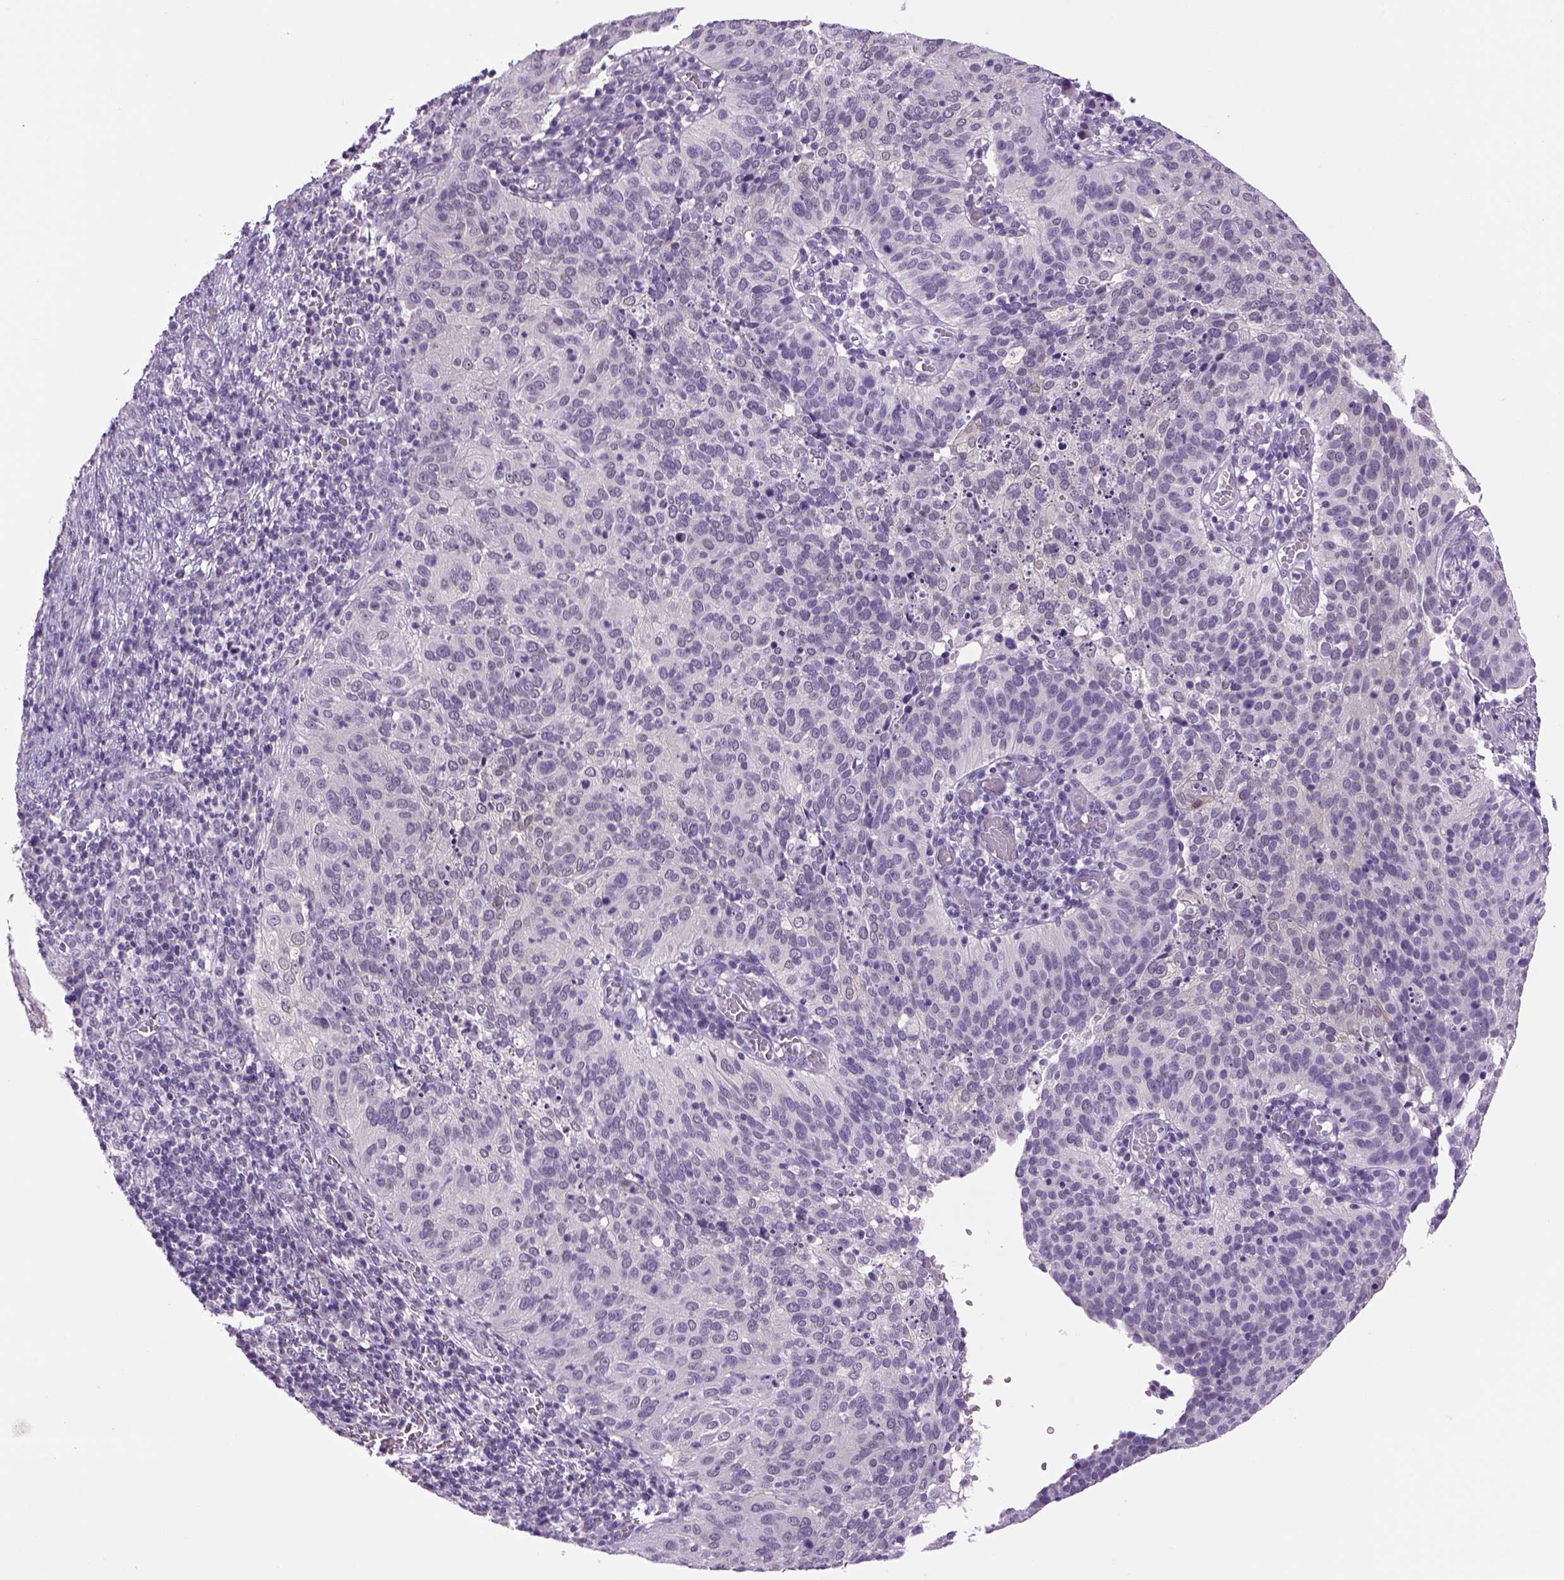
{"staining": {"intensity": "negative", "quantity": "none", "location": "none"}, "tissue": "cervical cancer", "cell_type": "Tumor cells", "image_type": "cancer", "snomed": [{"axis": "morphology", "description": "Squamous cell carcinoma, NOS"}, {"axis": "topography", "description": "Cervix"}], "caption": "This histopathology image is of squamous cell carcinoma (cervical) stained with IHC to label a protein in brown with the nuclei are counter-stained blue. There is no expression in tumor cells.", "gene": "DBH", "patient": {"sex": "female", "age": 39}}